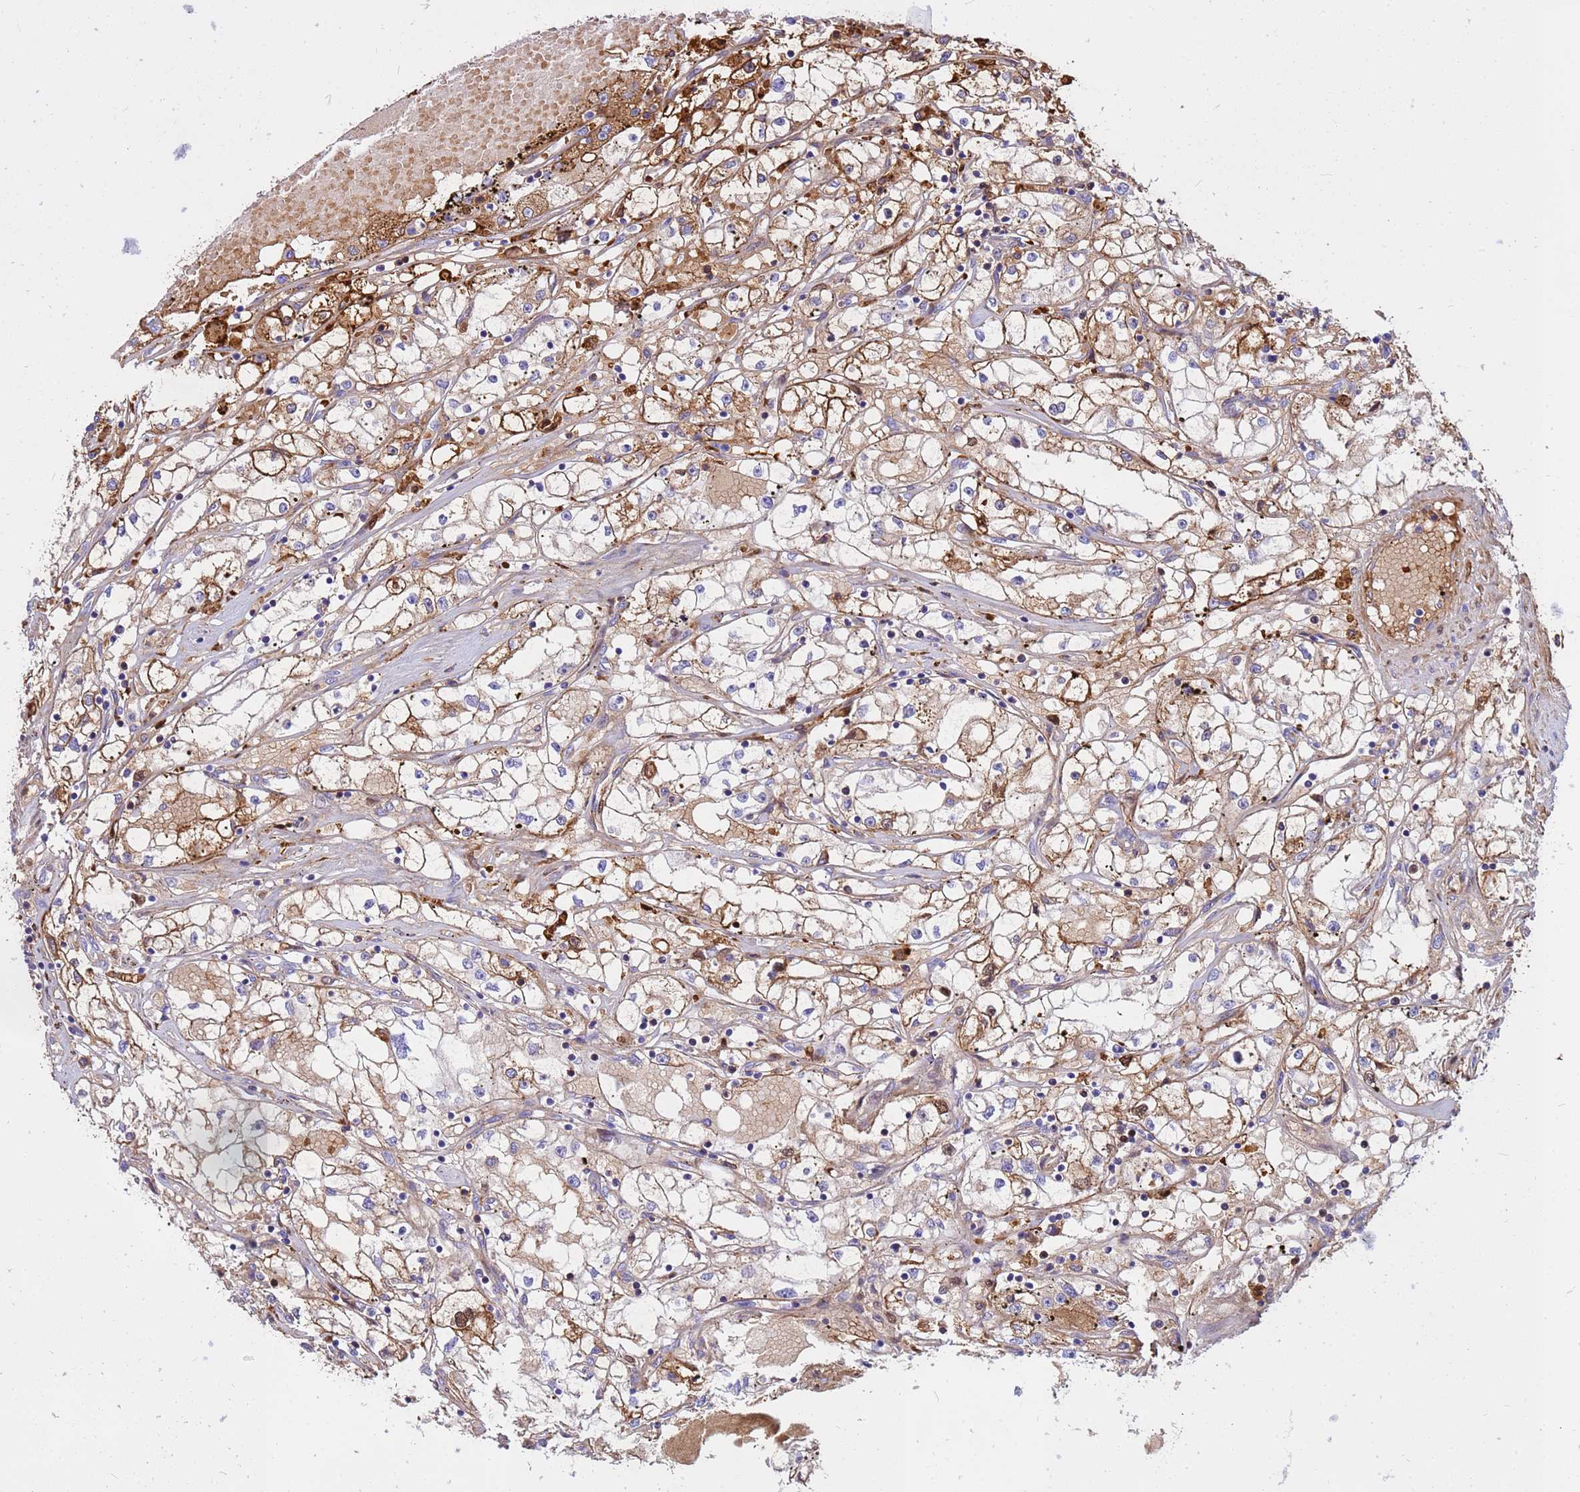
{"staining": {"intensity": "moderate", "quantity": ">75%", "location": "cytoplasmic/membranous"}, "tissue": "renal cancer", "cell_type": "Tumor cells", "image_type": "cancer", "snomed": [{"axis": "morphology", "description": "Adenocarcinoma, NOS"}, {"axis": "topography", "description": "Kidney"}], "caption": "Renal cancer stained with DAB immunohistochemistry (IHC) shows medium levels of moderate cytoplasmic/membranous staining in approximately >75% of tumor cells.", "gene": "CRHBP", "patient": {"sex": "male", "age": 56}}